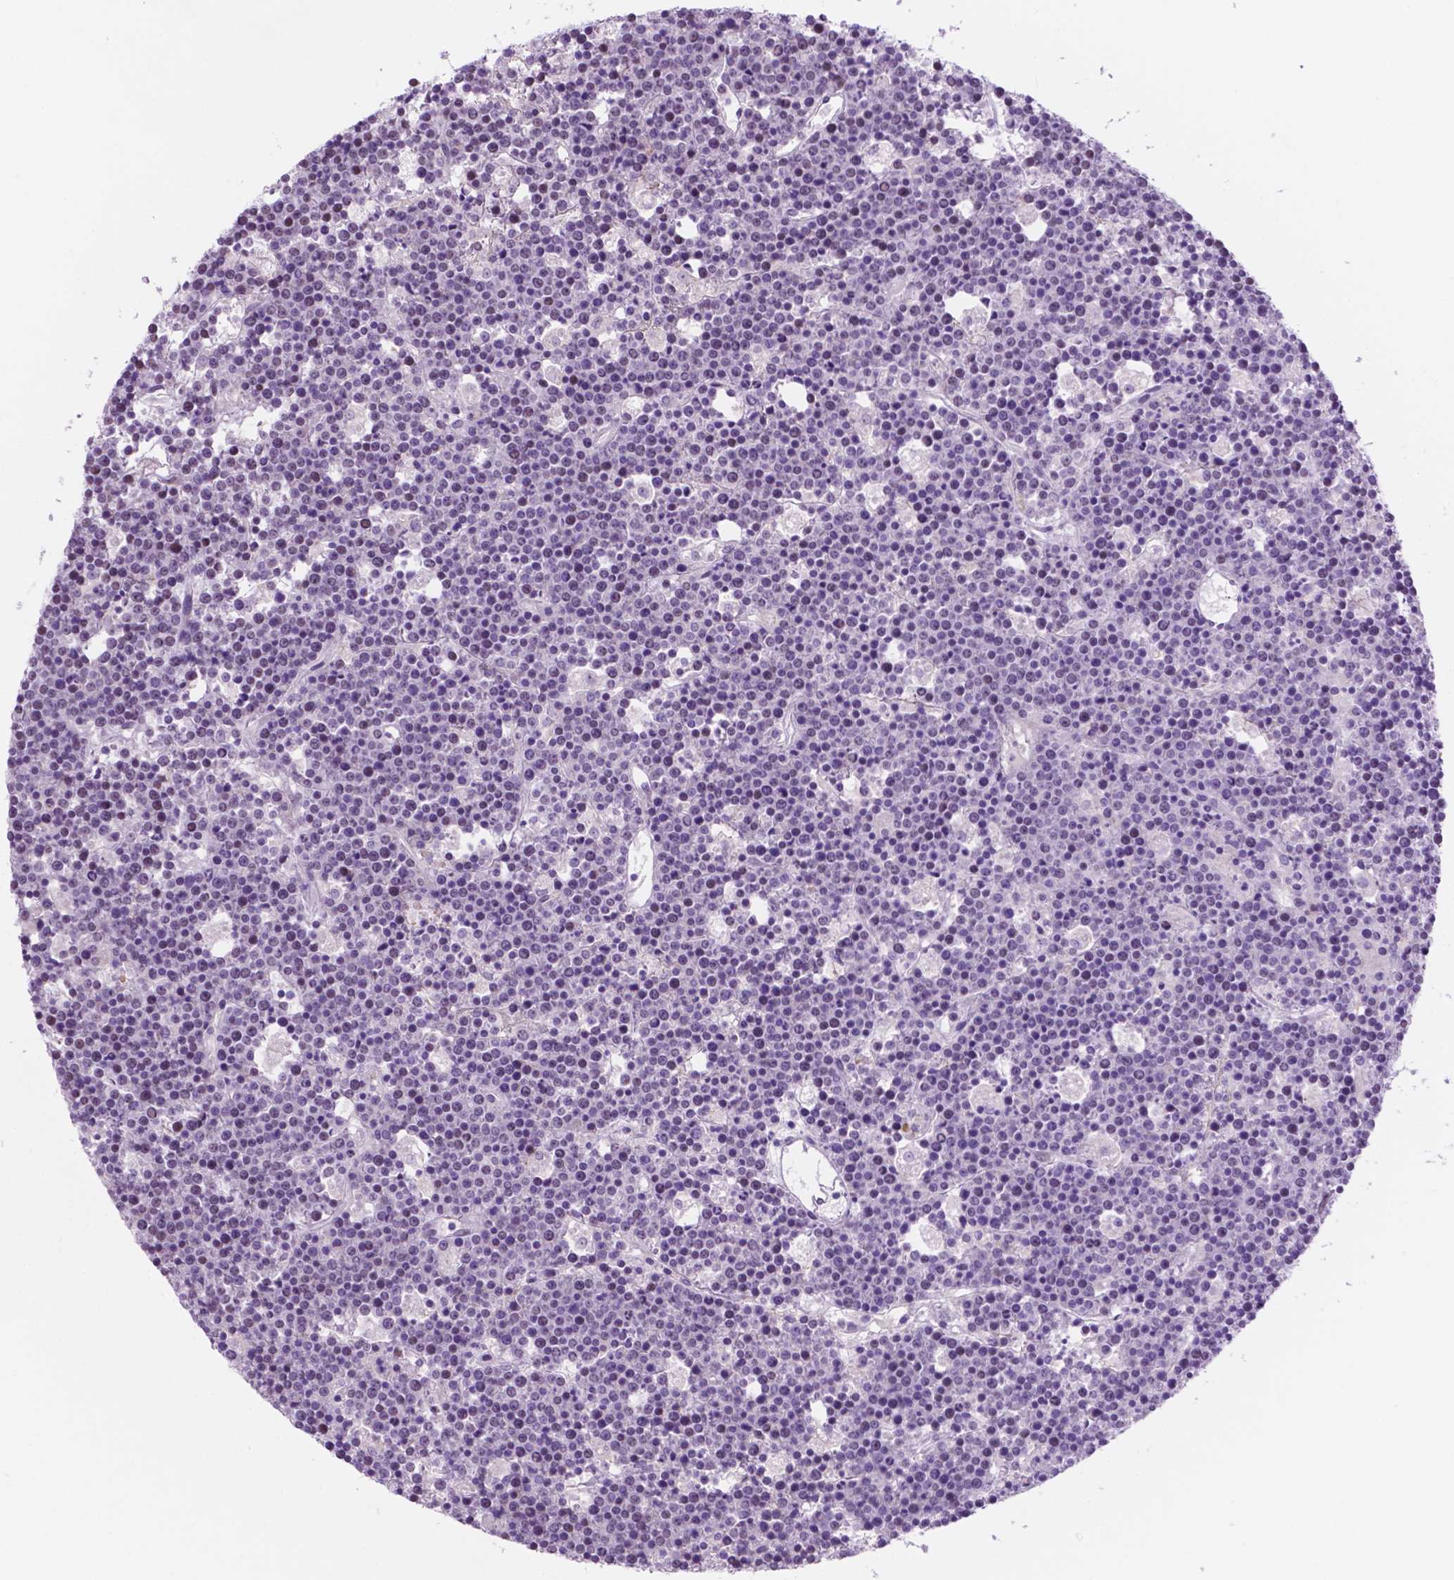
{"staining": {"intensity": "negative", "quantity": "none", "location": "none"}, "tissue": "lymphoma", "cell_type": "Tumor cells", "image_type": "cancer", "snomed": [{"axis": "morphology", "description": "Malignant lymphoma, non-Hodgkin's type, High grade"}, {"axis": "topography", "description": "Ovary"}], "caption": "IHC image of neoplastic tissue: lymphoma stained with DAB (3,3'-diaminobenzidine) displays no significant protein expression in tumor cells.", "gene": "ACY3", "patient": {"sex": "female", "age": 56}}